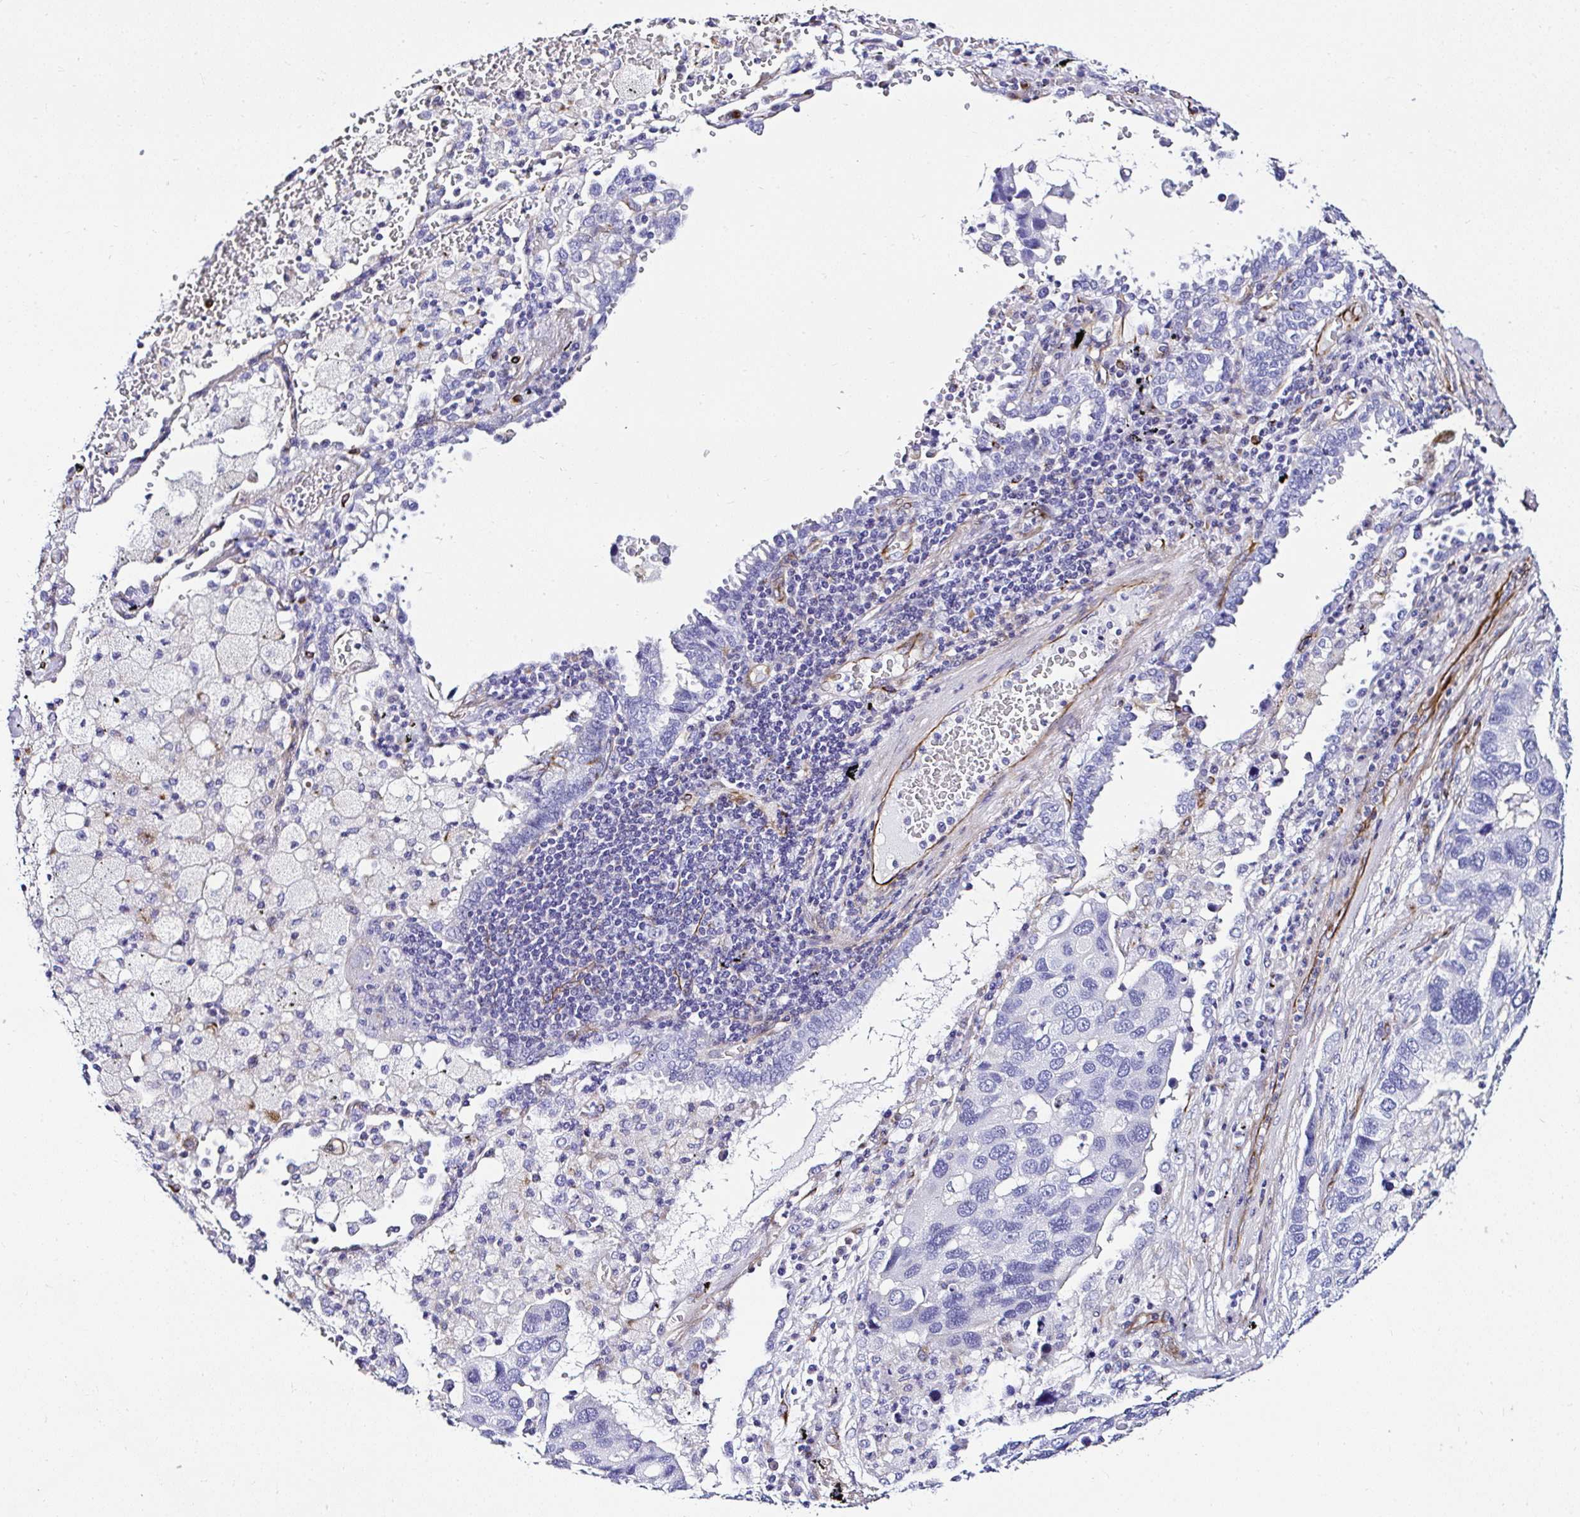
{"staining": {"intensity": "negative", "quantity": "none", "location": "none"}, "tissue": "lung cancer", "cell_type": "Tumor cells", "image_type": "cancer", "snomed": [{"axis": "morphology", "description": "Aneuploidy"}, {"axis": "morphology", "description": "Adenocarcinoma, NOS"}, {"axis": "topography", "description": "Lymph node"}, {"axis": "topography", "description": "Lung"}], "caption": "The micrograph demonstrates no significant expression in tumor cells of adenocarcinoma (lung).", "gene": "DEPDC5", "patient": {"sex": "female", "age": 74}}